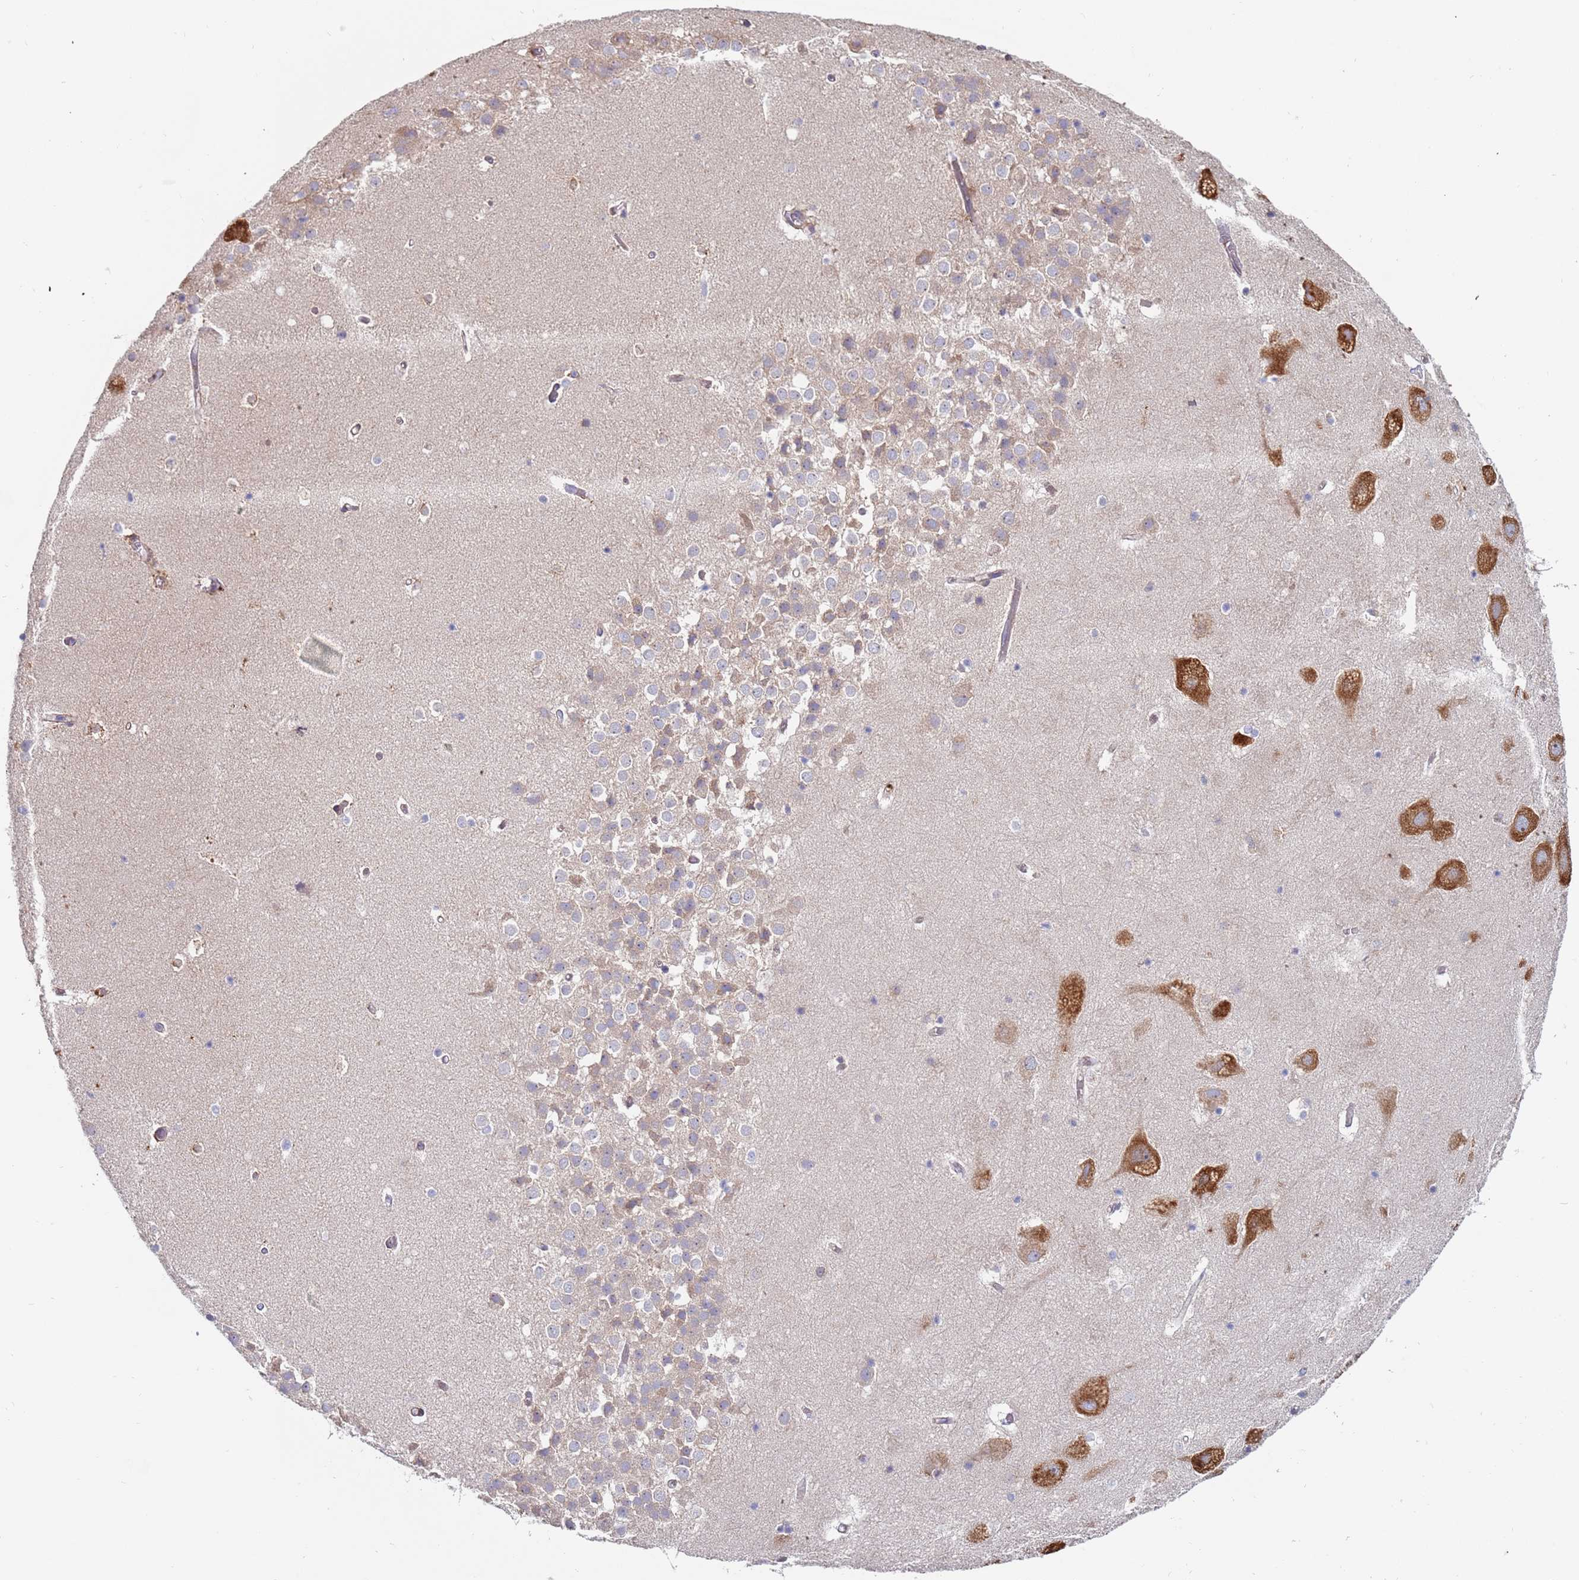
{"staining": {"intensity": "negative", "quantity": "none", "location": "none"}, "tissue": "hippocampus", "cell_type": "Glial cells", "image_type": "normal", "snomed": [{"axis": "morphology", "description": "Normal tissue, NOS"}, {"axis": "topography", "description": "Hippocampus"}], "caption": "Hippocampus was stained to show a protein in brown. There is no significant positivity in glial cells. (DAB (3,3'-diaminobenzidine) immunohistochemistry (IHC) visualized using brightfield microscopy, high magnification).", "gene": "ENSG00000286098", "patient": {"sex": "female", "age": 52}}